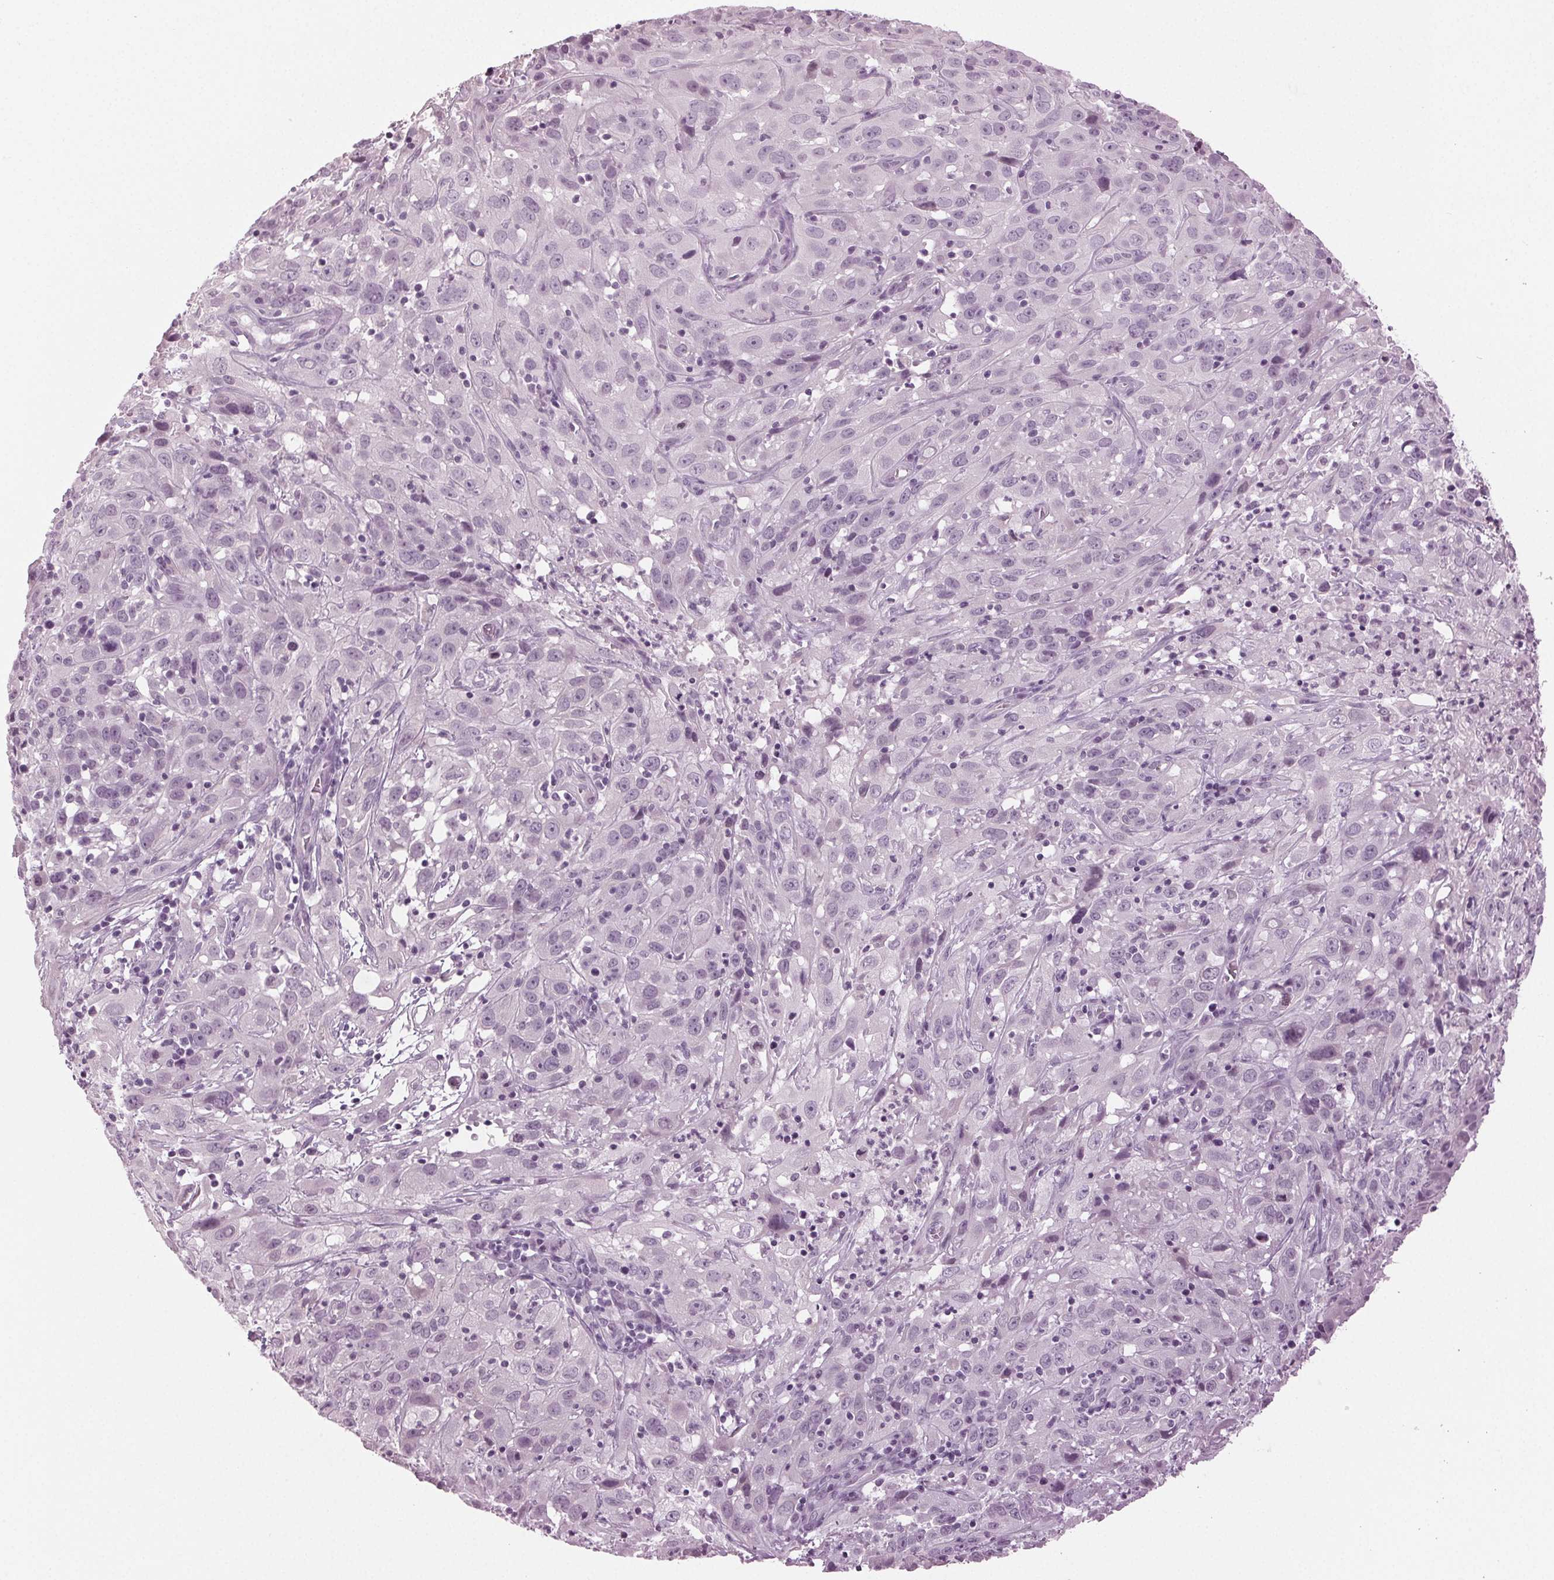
{"staining": {"intensity": "negative", "quantity": "none", "location": "none"}, "tissue": "cervical cancer", "cell_type": "Tumor cells", "image_type": "cancer", "snomed": [{"axis": "morphology", "description": "Squamous cell carcinoma, NOS"}, {"axis": "topography", "description": "Cervix"}], "caption": "High magnification brightfield microscopy of cervical squamous cell carcinoma stained with DAB (3,3'-diaminobenzidine) (brown) and counterstained with hematoxylin (blue): tumor cells show no significant expression.", "gene": "DNAH12", "patient": {"sex": "female", "age": 32}}